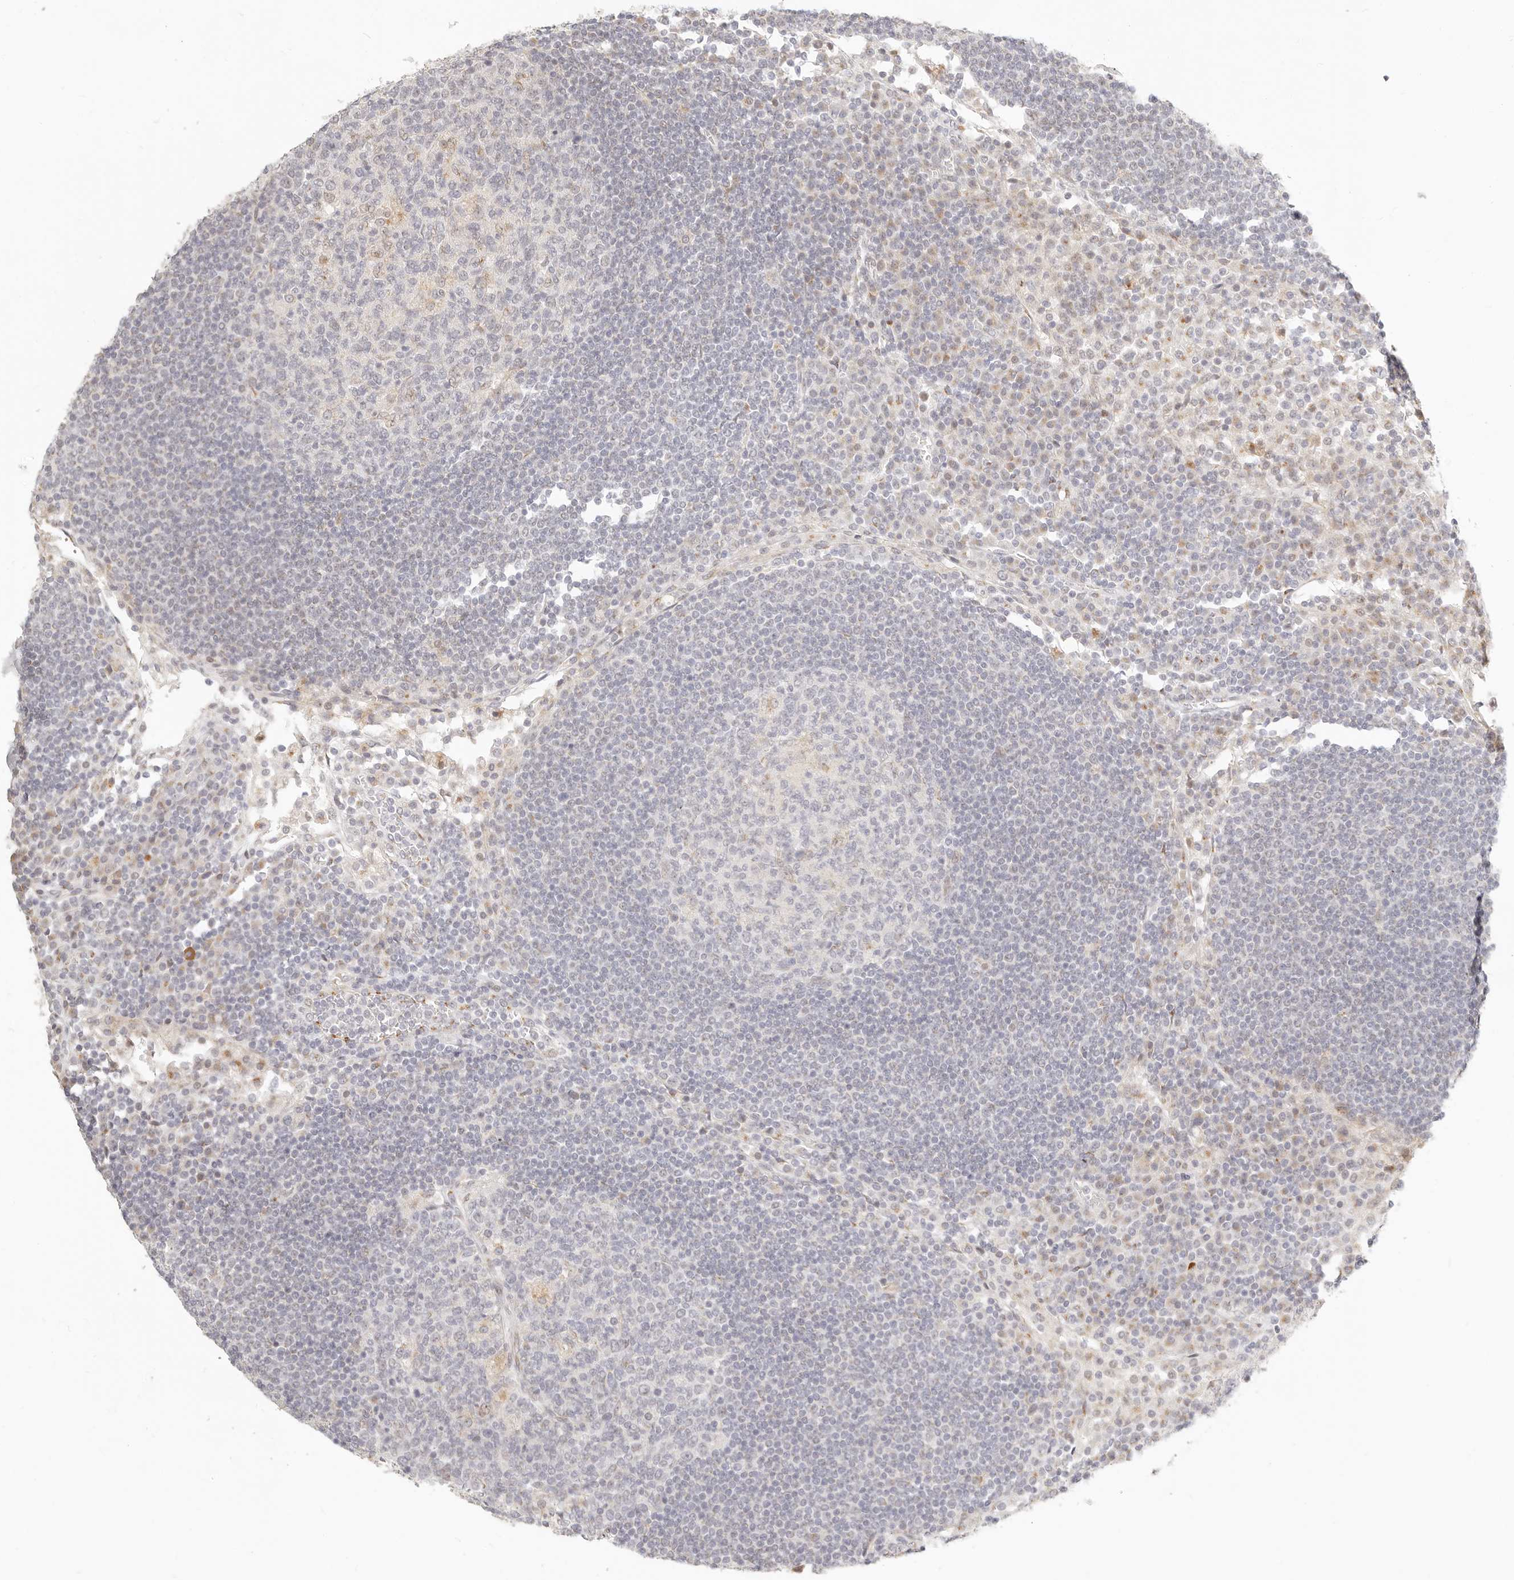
{"staining": {"intensity": "weak", "quantity": "<25%", "location": "cytoplasmic/membranous"}, "tissue": "lymph node", "cell_type": "Germinal center cells", "image_type": "normal", "snomed": [{"axis": "morphology", "description": "Normal tissue, NOS"}, {"axis": "topography", "description": "Lymph node"}], "caption": "DAB immunohistochemical staining of benign lymph node shows no significant positivity in germinal center cells.", "gene": "FAM20B", "patient": {"sex": "female", "age": 53}}